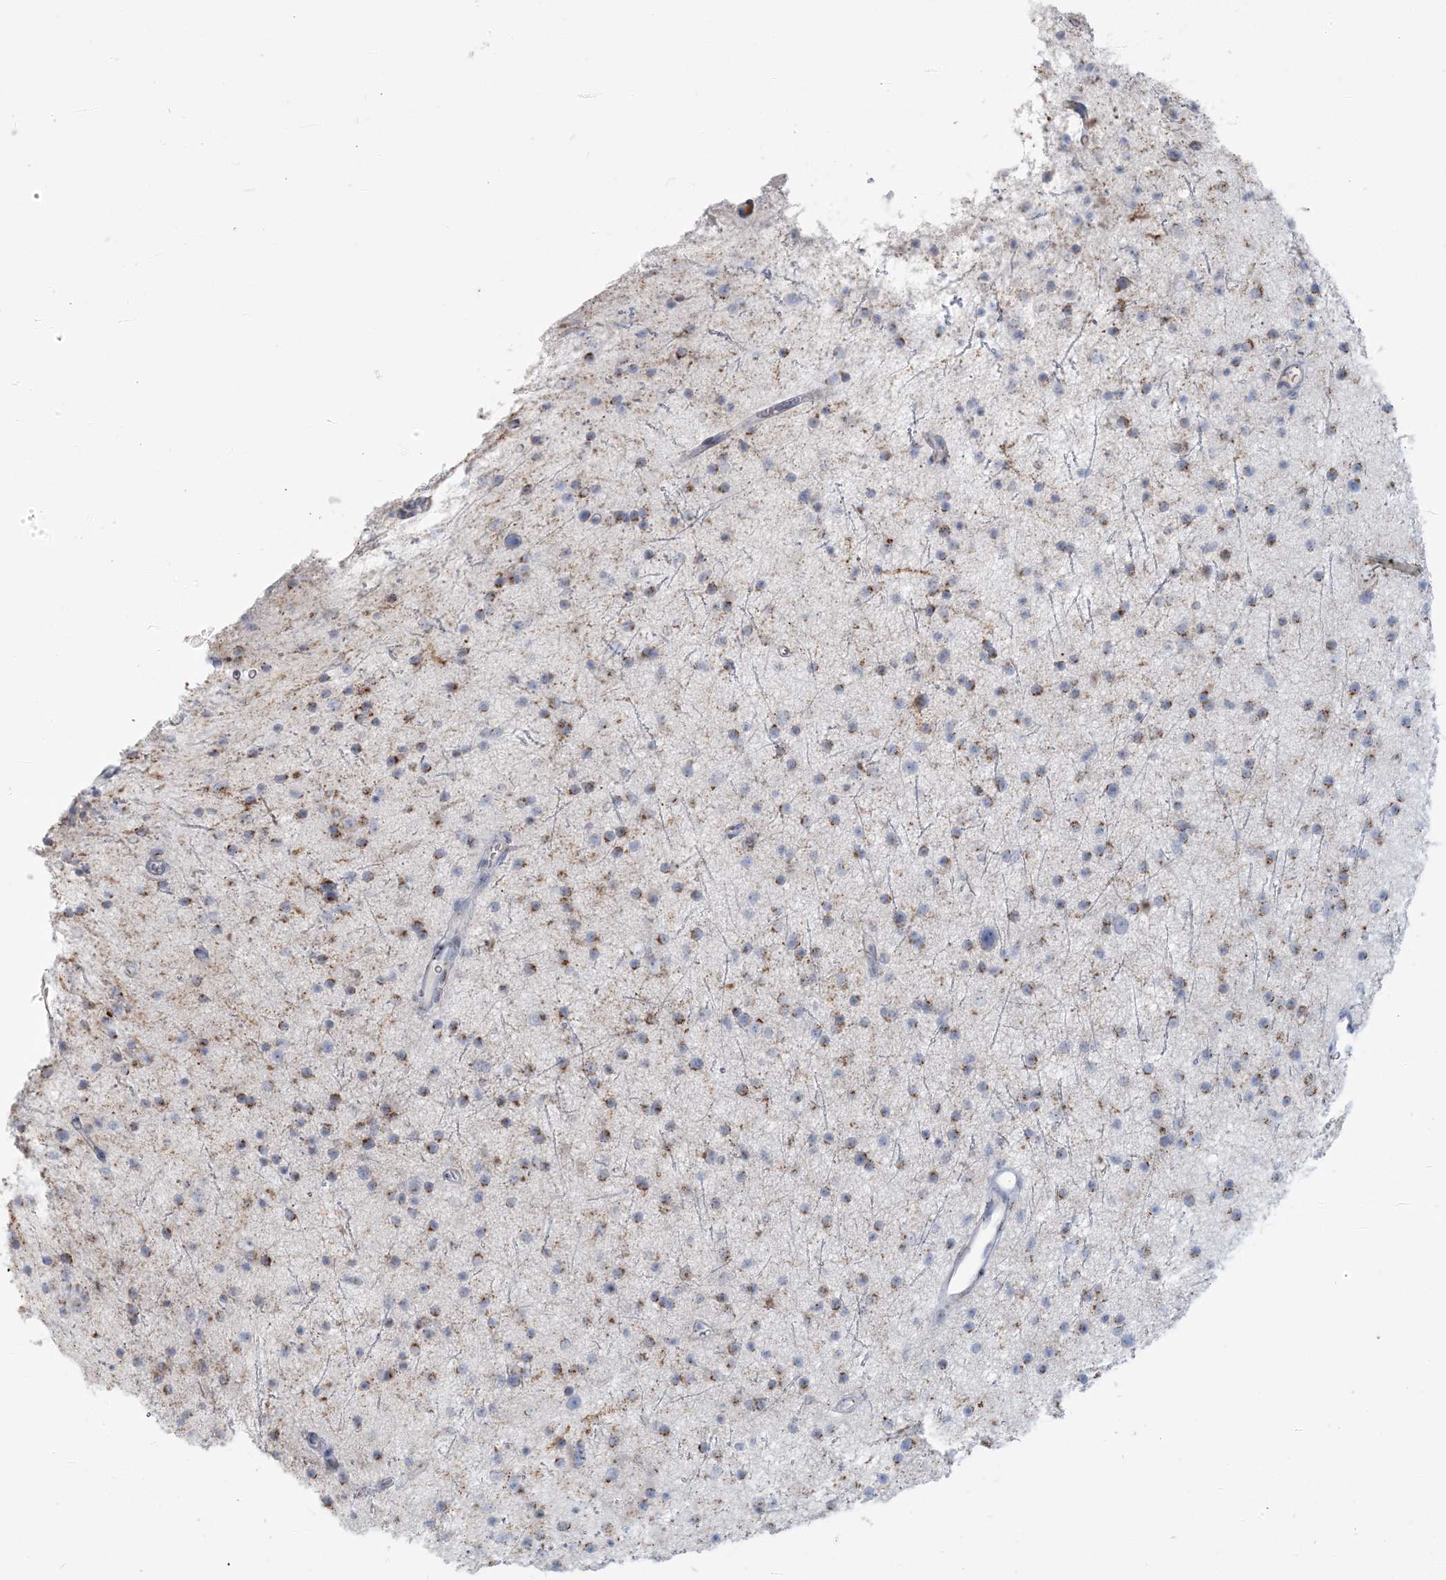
{"staining": {"intensity": "weak", "quantity": "25%-75%", "location": "cytoplasmic/membranous"}, "tissue": "glioma", "cell_type": "Tumor cells", "image_type": "cancer", "snomed": [{"axis": "morphology", "description": "Glioma, malignant, Low grade"}, {"axis": "topography", "description": "Cerebral cortex"}], "caption": "A brown stain shows weak cytoplasmic/membranous staining of a protein in human glioma tumor cells. The staining was performed using DAB (3,3'-diaminobenzidine) to visualize the protein expression in brown, while the nuclei were stained in blue with hematoxylin (Magnification: 20x).", "gene": "SCML1", "patient": {"sex": "female", "age": 39}}